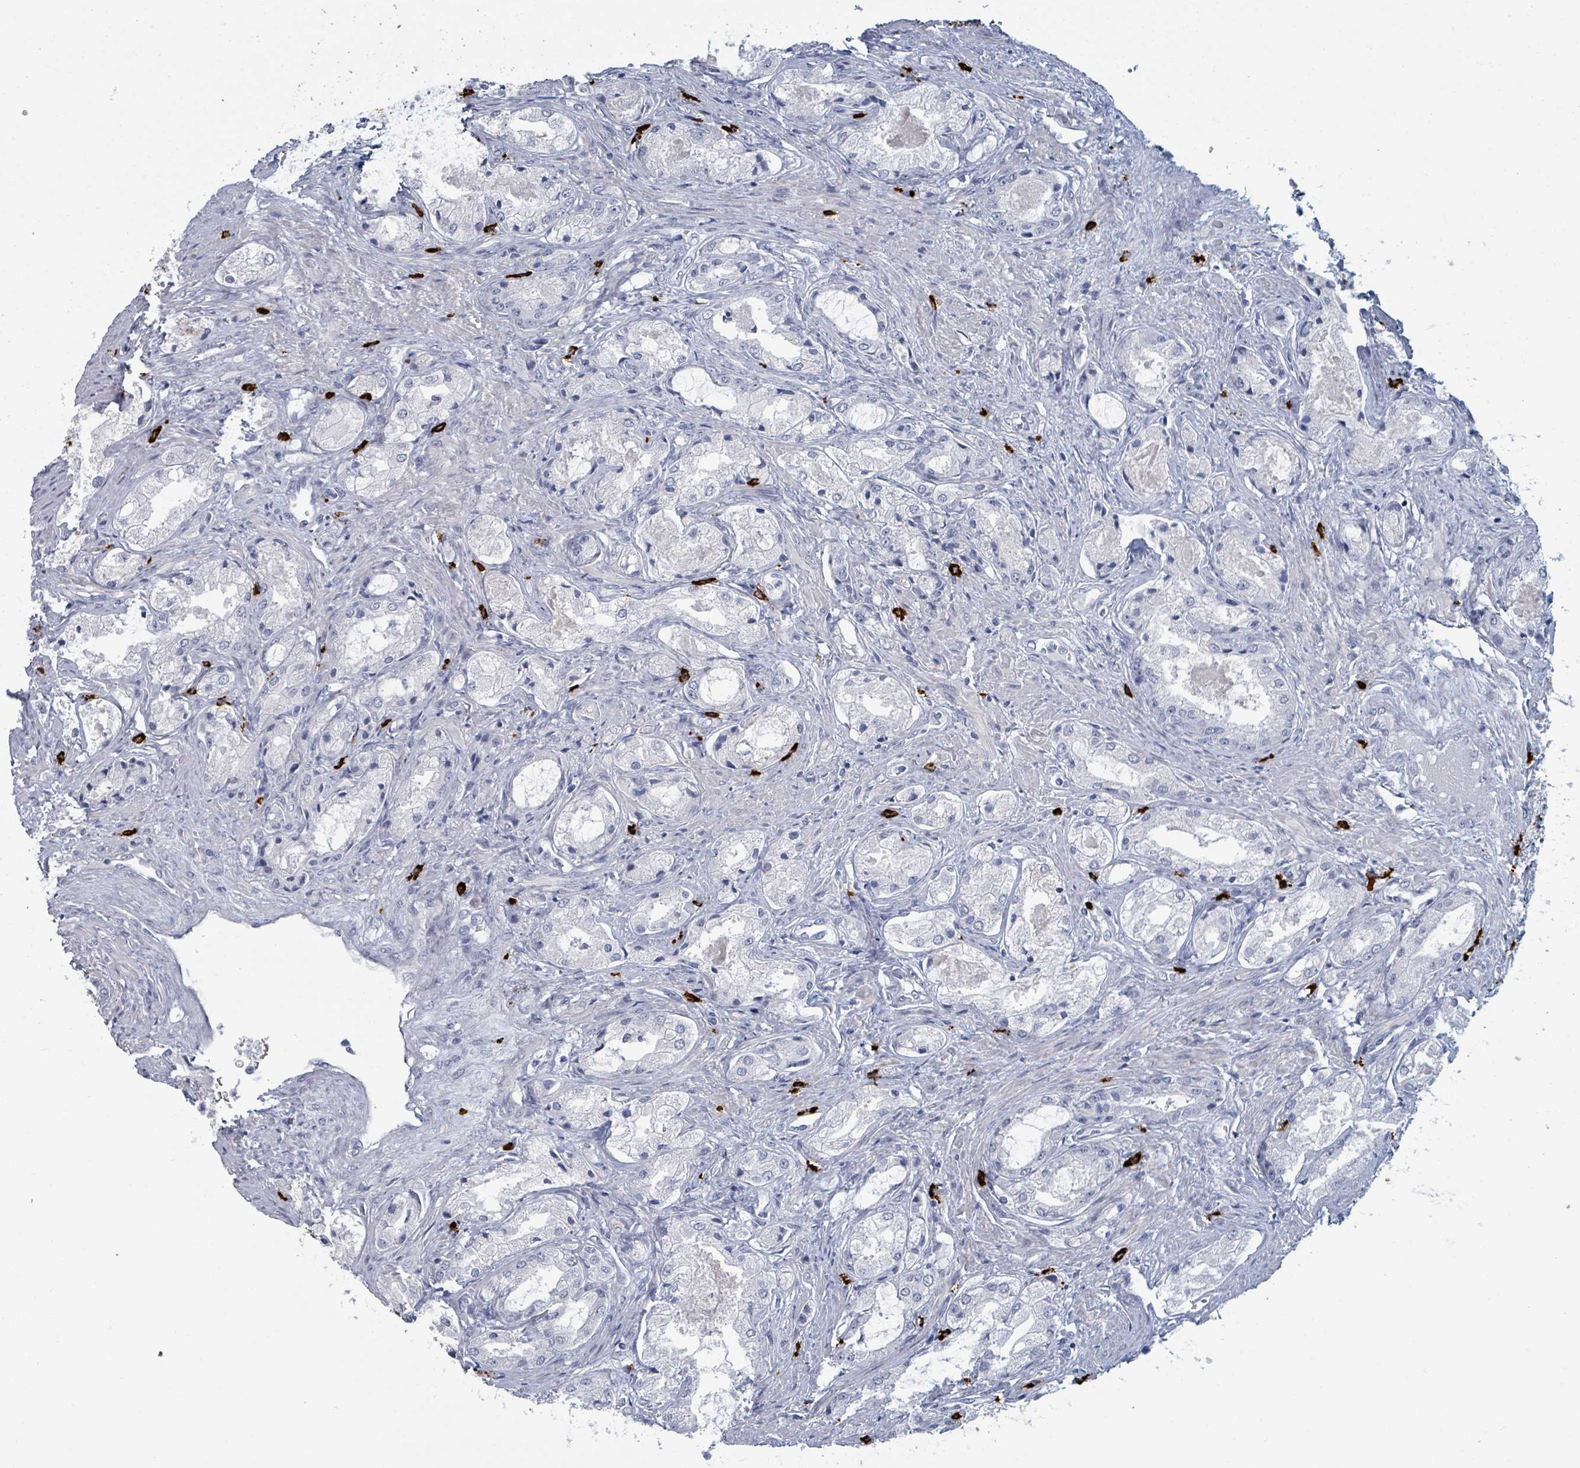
{"staining": {"intensity": "negative", "quantity": "none", "location": "none"}, "tissue": "prostate cancer", "cell_type": "Tumor cells", "image_type": "cancer", "snomed": [{"axis": "morphology", "description": "Adenocarcinoma, Low grade"}, {"axis": "topography", "description": "Prostate"}], "caption": "This is a histopathology image of immunohistochemistry (IHC) staining of prostate low-grade adenocarcinoma, which shows no staining in tumor cells.", "gene": "VPS13D", "patient": {"sex": "male", "age": 68}}